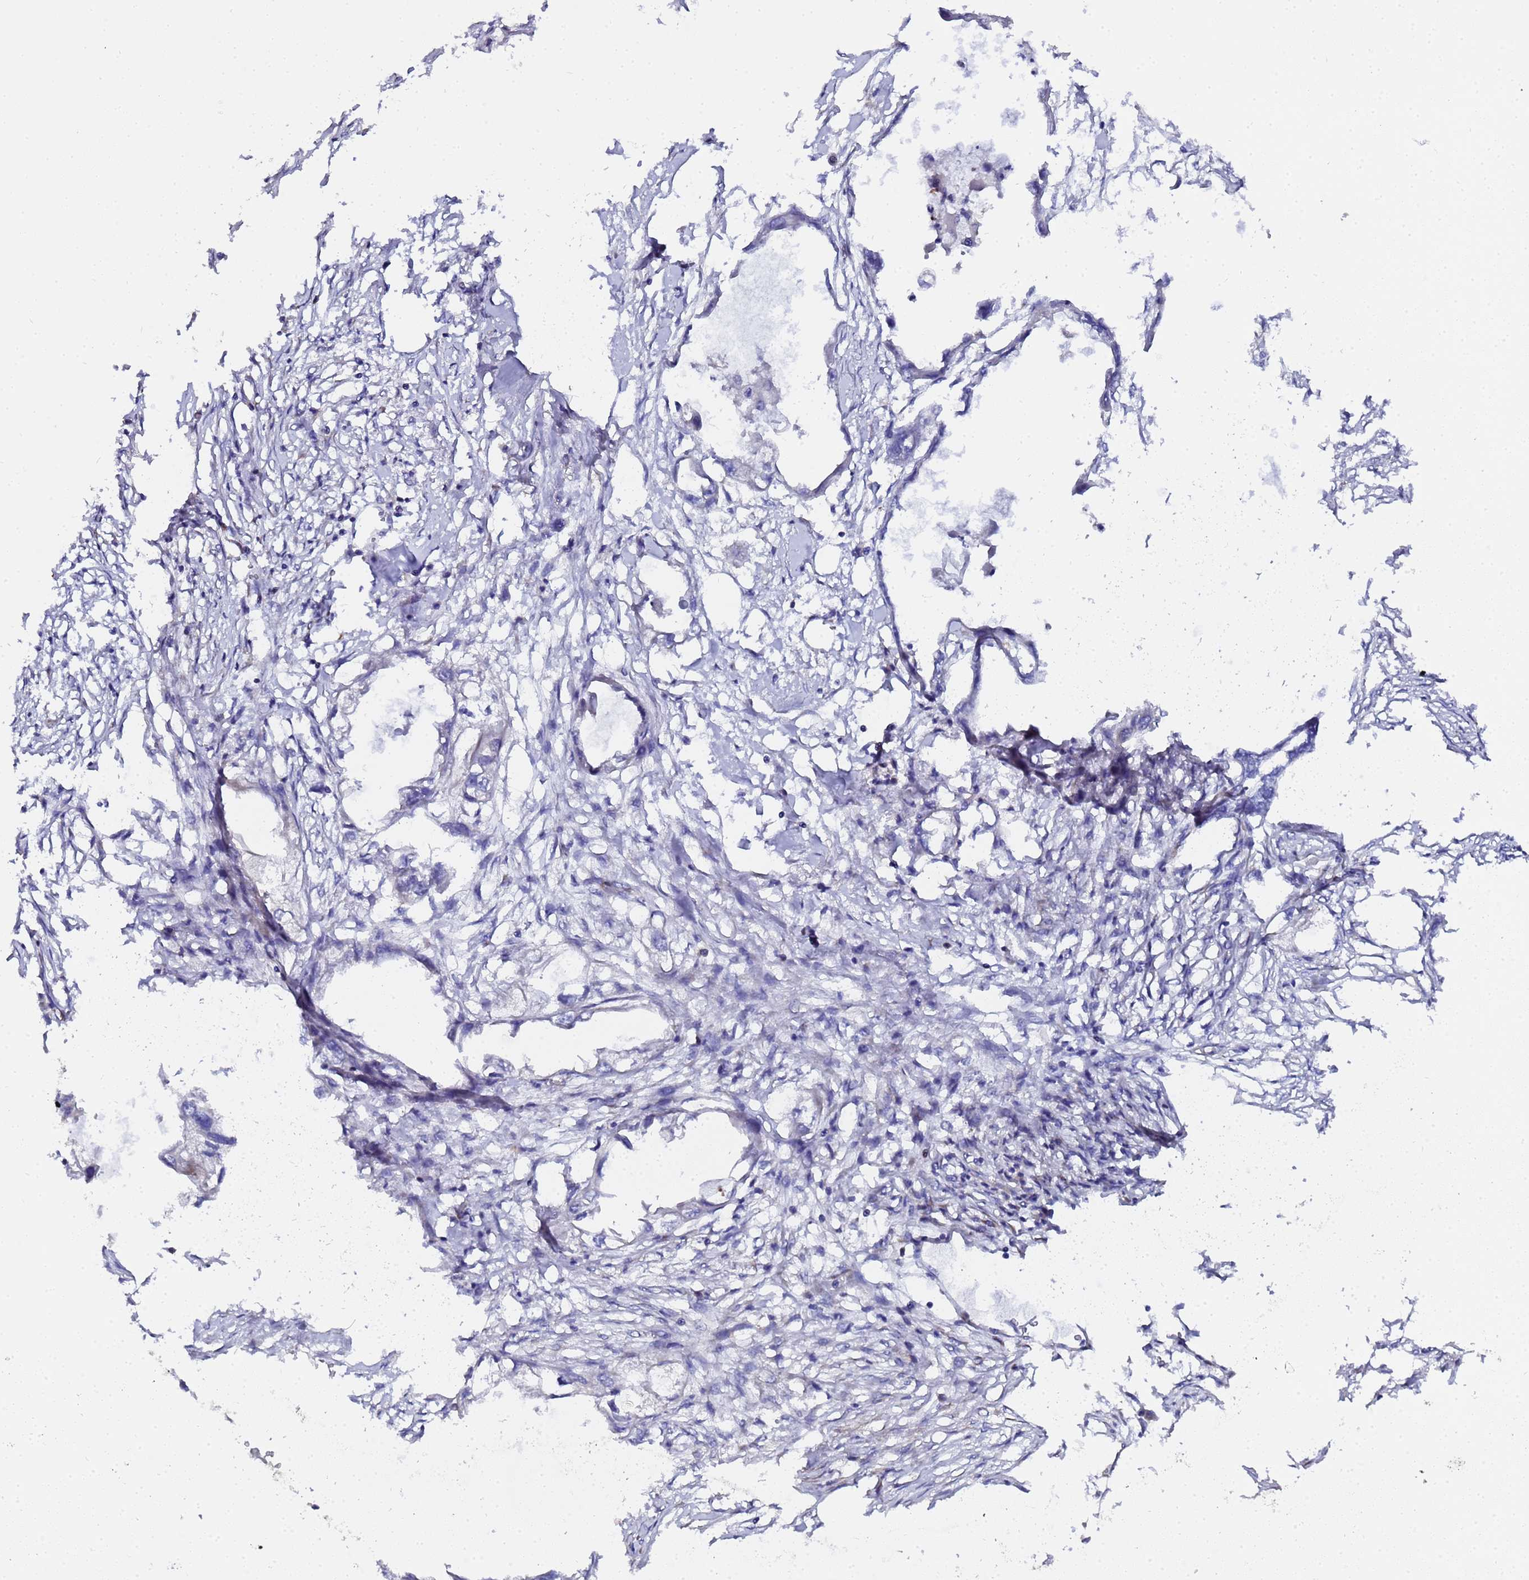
{"staining": {"intensity": "negative", "quantity": "none", "location": "none"}, "tissue": "endometrial cancer", "cell_type": "Tumor cells", "image_type": "cancer", "snomed": [{"axis": "morphology", "description": "Adenocarcinoma, NOS"}, {"axis": "morphology", "description": "Adenocarcinoma, metastatic, NOS"}, {"axis": "topography", "description": "Adipose tissue"}, {"axis": "topography", "description": "Endometrium"}], "caption": "Immunohistochemistry image of human endometrial cancer stained for a protein (brown), which displays no staining in tumor cells. (DAB immunohistochemistry (IHC), high magnification).", "gene": "MOCS1", "patient": {"sex": "female", "age": 67}}